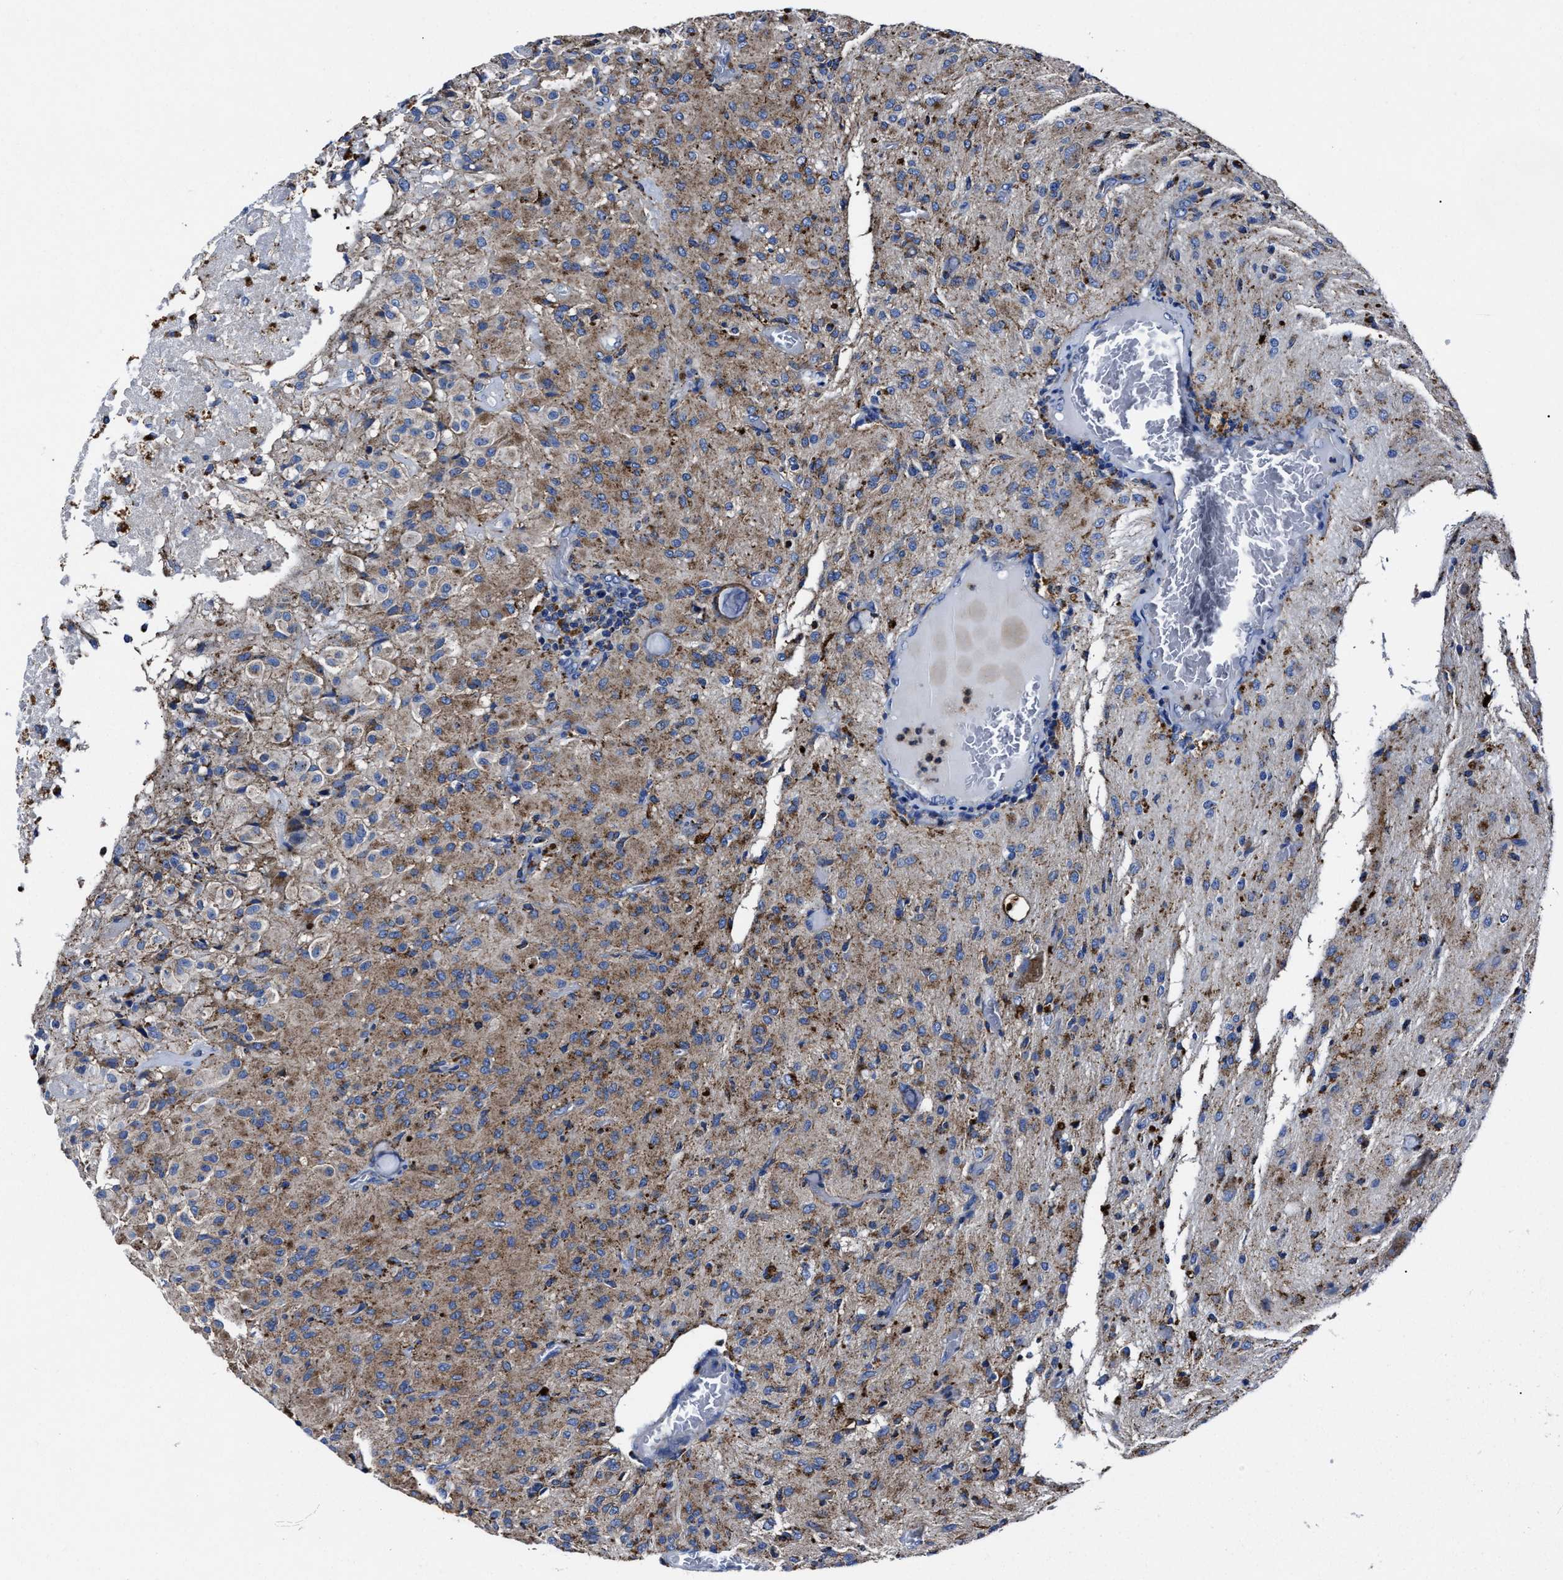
{"staining": {"intensity": "moderate", "quantity": ">75%", "location": "cytoplasmic/membranous"}, "tissue": "glioma", "cell_type": "Tumor cells", "image_type": "cancer", "snomed": [{"axis": "morphology", "description": "Glioma, malignant, High grade"}, {"axis": "topography", "description": "Brain"}], "caption": "DAB immunohistochemical staining of glioma shows moderate cytoplasmic/membranous protein expression in about >75% of tumor cells.", "gene": "LAMTOR4", "patient": {"sex": "female", "age": 59}}